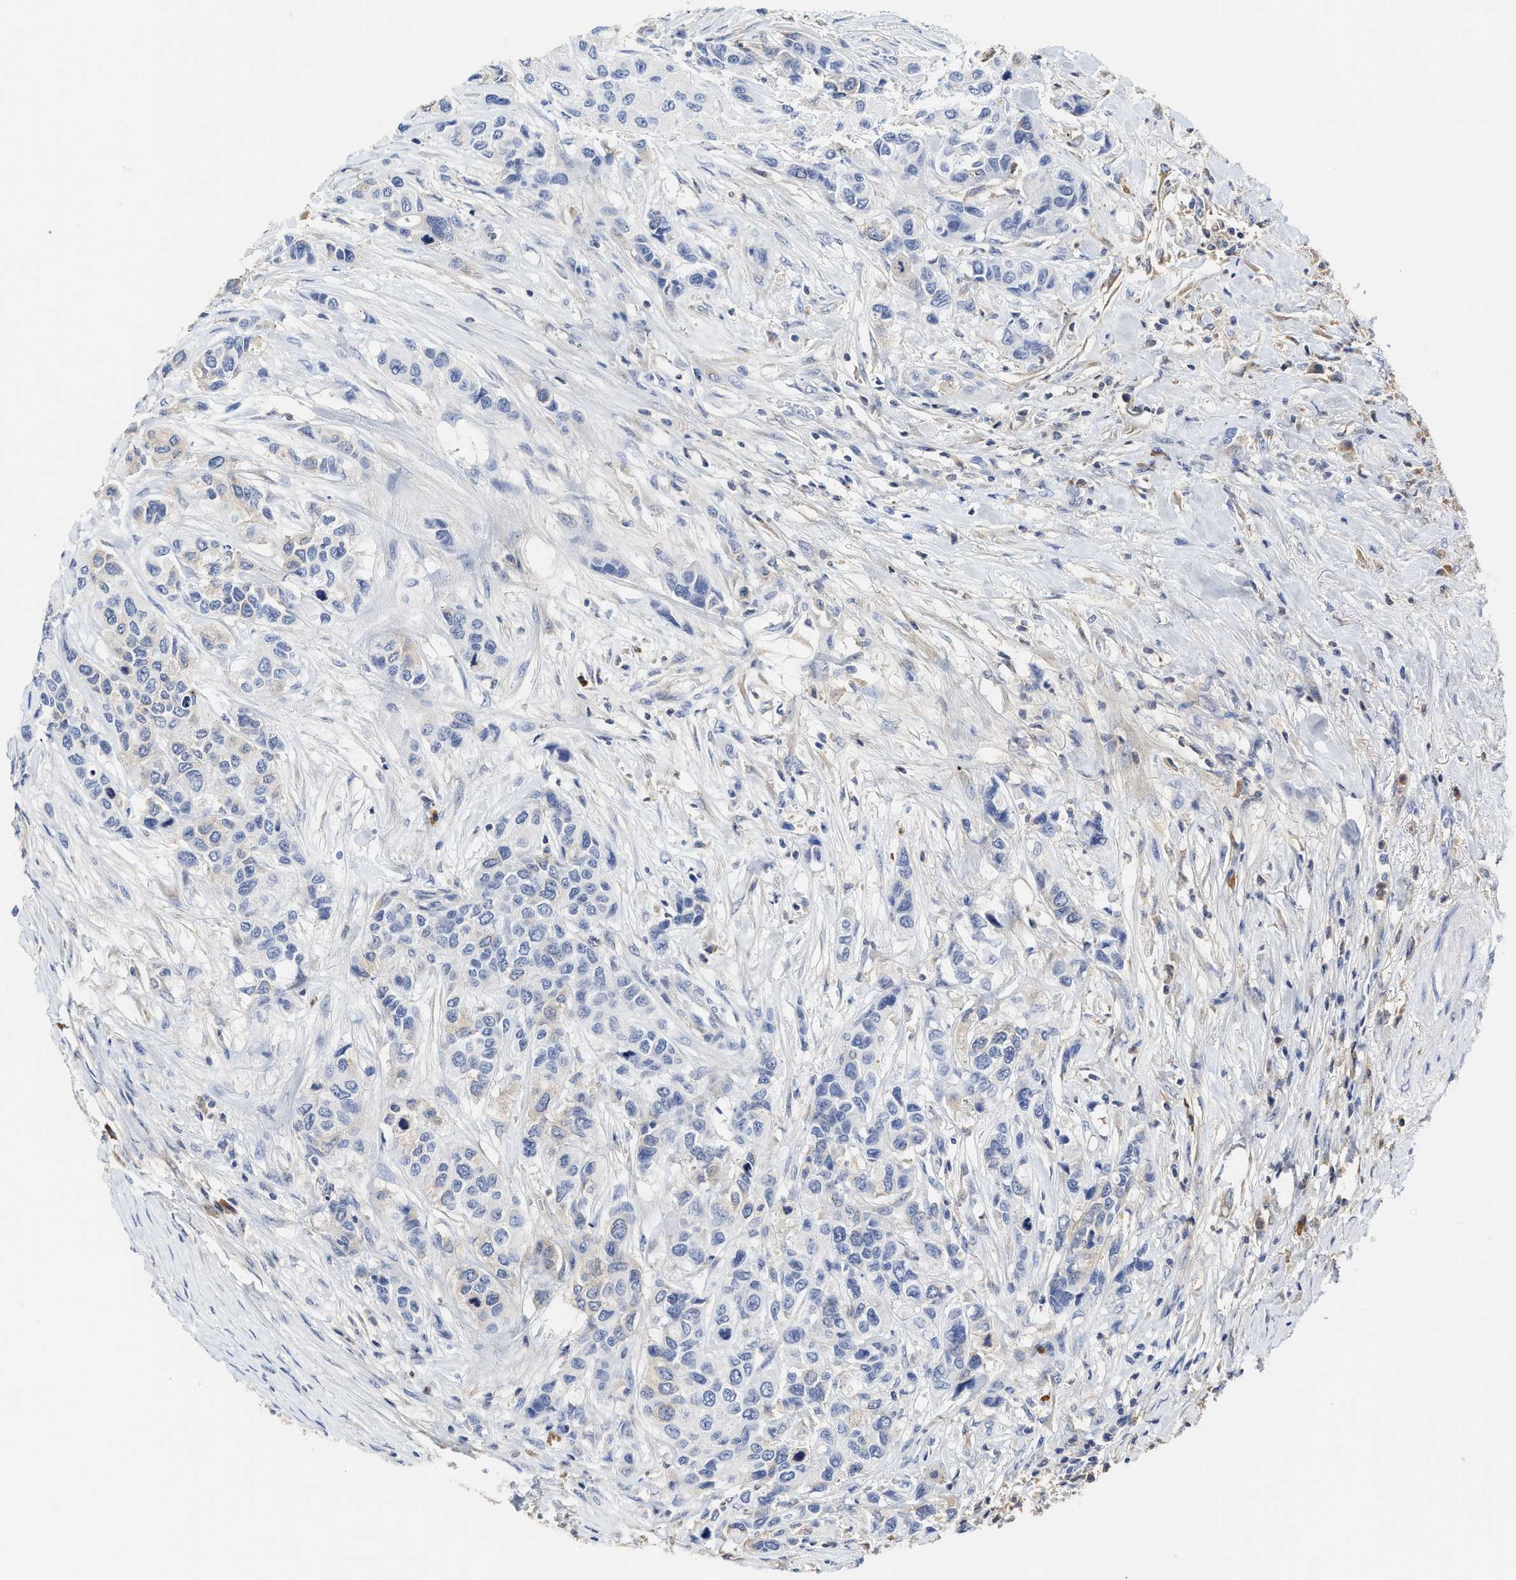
{"staining": {"intensity": "negative", "quantity": "none", "location": "none"}, "tissue": "urothelial cancer", "cell_type": "Tumor cells", "image_type": "cancer", "snomed": [{"axis": "morphology", "description": "Urothelial carcinoma, High grade"}, {"axis": "topography", "description": "Urinary bladder"}], "caption": "Tumor cells show no significant expression in high-grade urothelial carcinoma. (DAB immunohistochemistry (IHC) with hematoxylin counter stain).", "gene": "C2", "patient": {"sex": "female", "age": 56}}